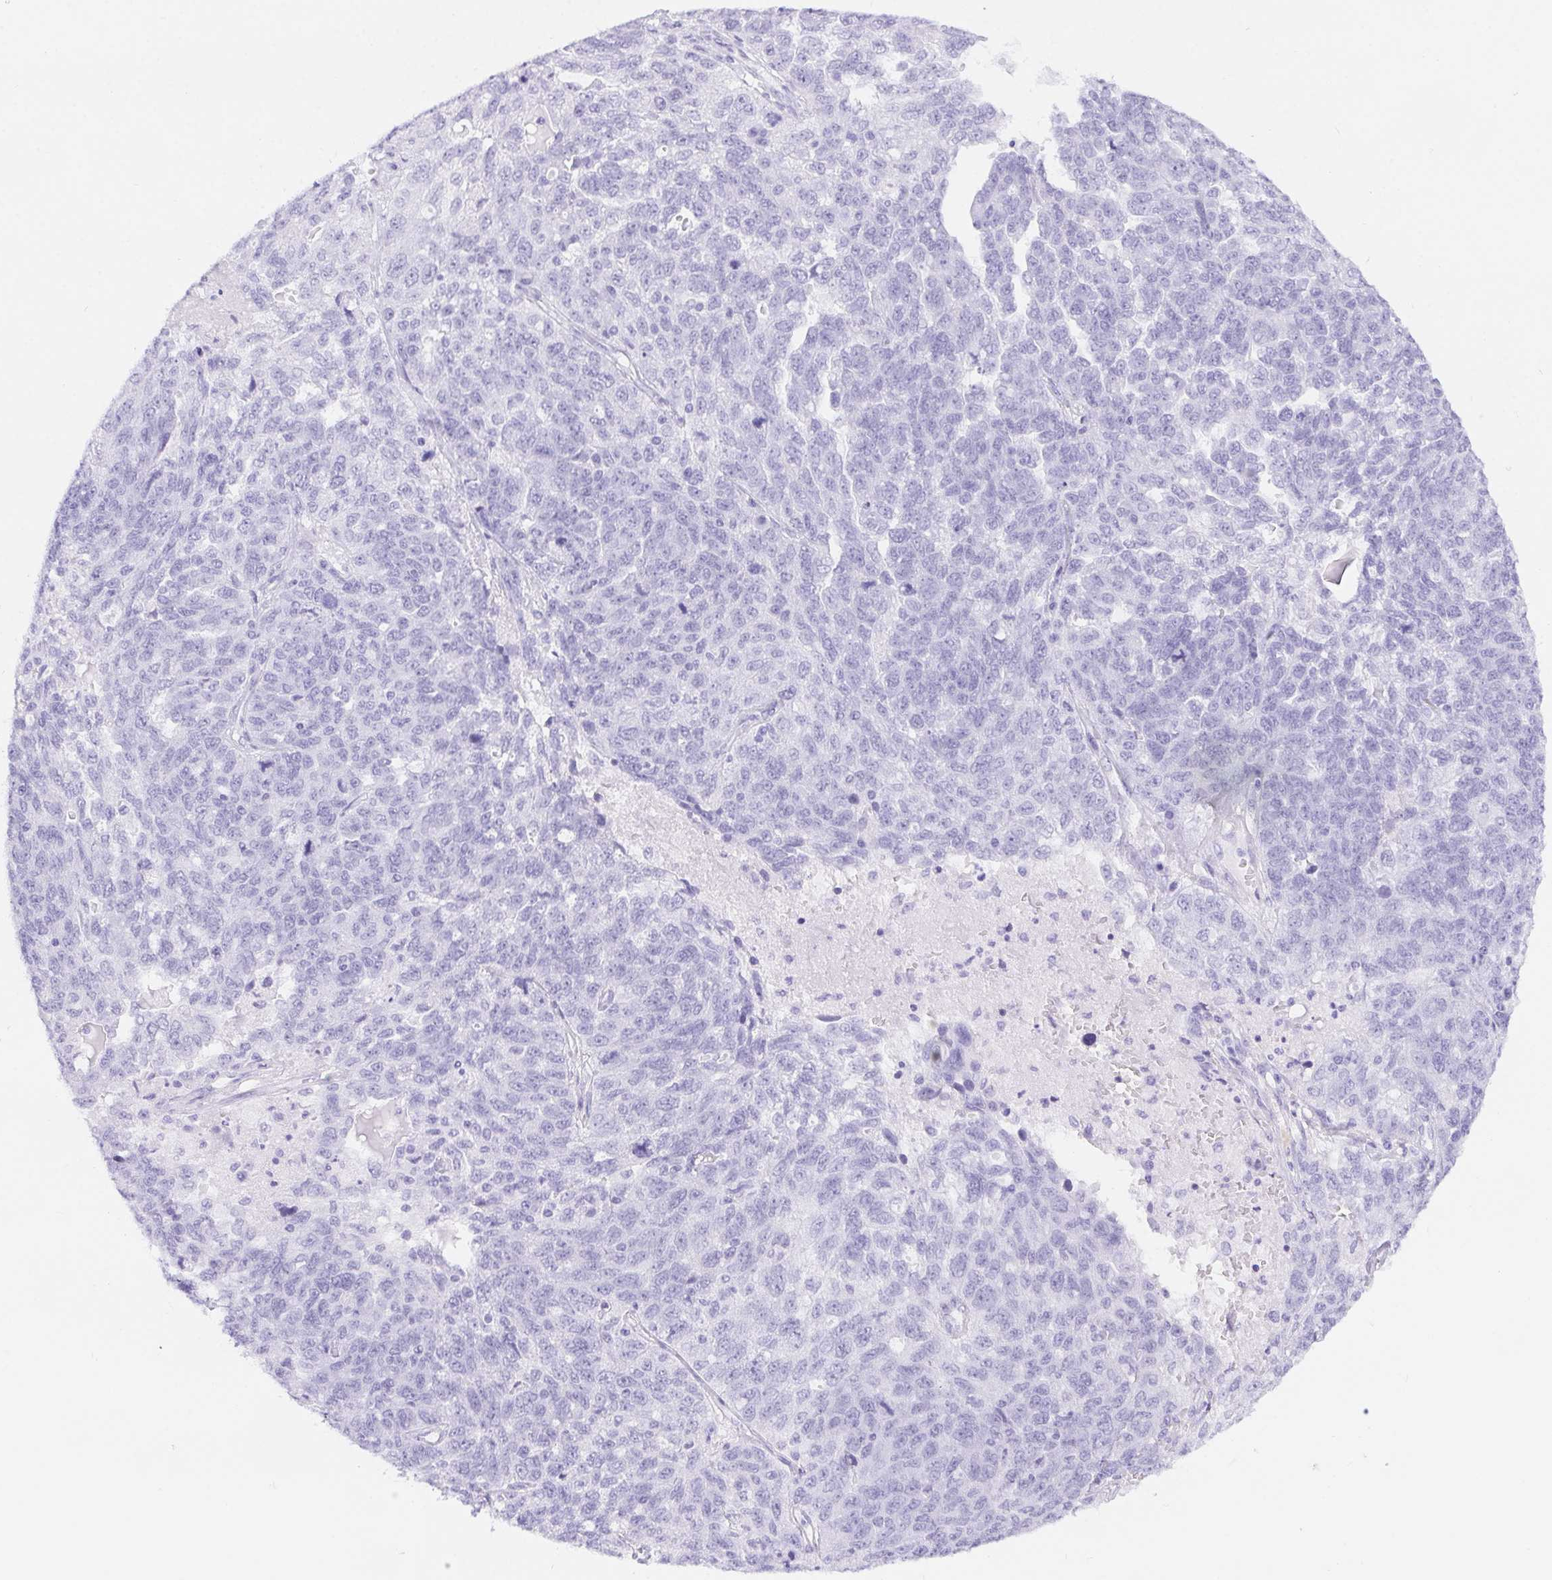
{"staining": {"intensity": "negative", "quantity": "none", "location": "none"}, "tissue": "ovarian cancer", "cell_type": "Tumor cells", "image_type": "cancer", "snomed": [{"axis": "morphology", "description": "Cystadenocarcinoma, serous, NOS"}, {"axis": "topography", "description": "Ovary"}], "caption": "Photomicrograph shows no protein expression in tumor cells of serous cystadenocarcinoma (ovarian) tissue. (Stains: DAB IHC with hematoxylin counter stain, Microscopy: brightfield microscopy at high magnification).", "gene": "ERP27", "patient": {"sex": "female", "age": 71}}